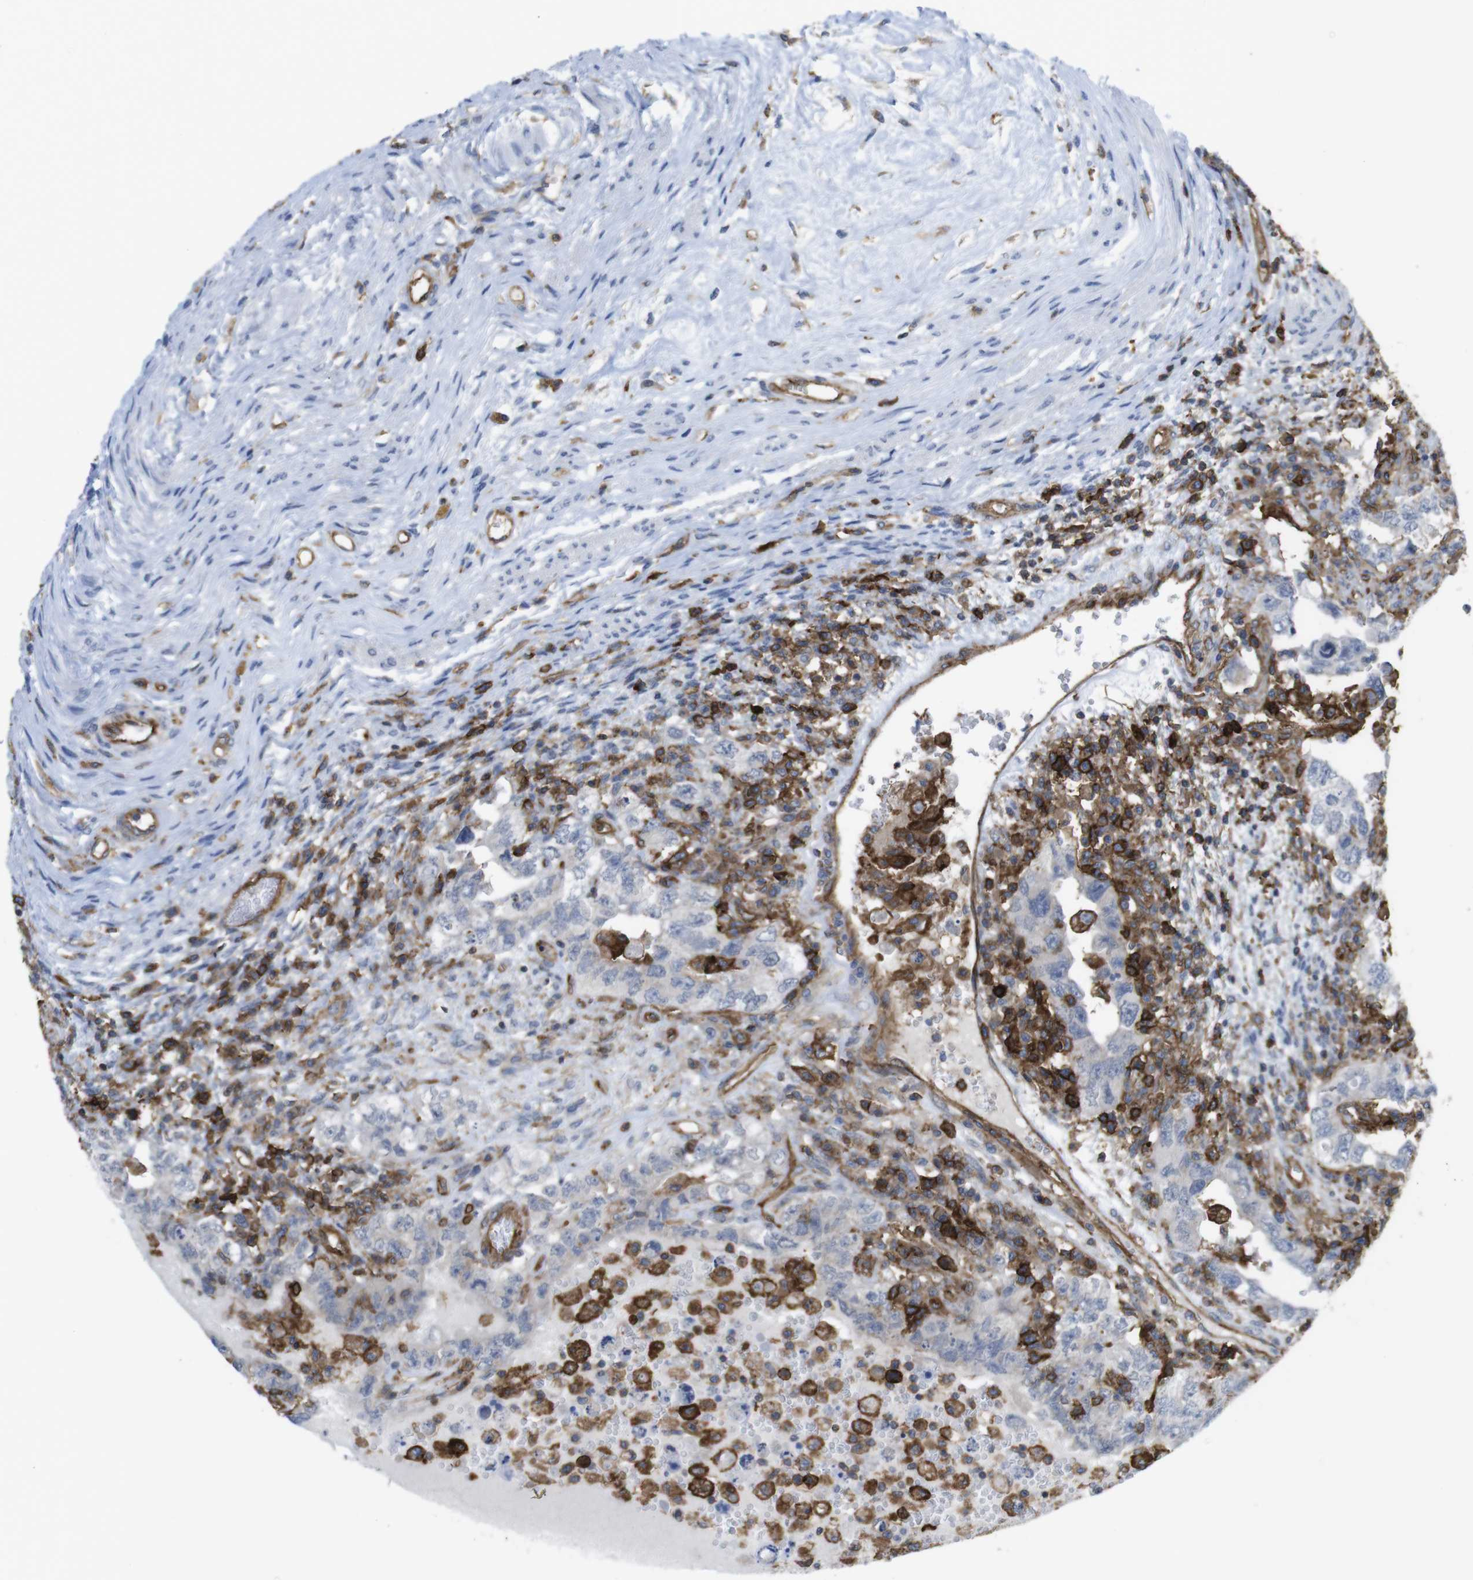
{"staining": {"intensity": "negative", "quantity": "none", "location": "none"}, "tissue": "testis cancer", "cell_type": "Tumor cells", "image_type": "cancer", "snomed": [{"axis": "morphology", "description": "Carcinoma, Embryonal, NOS"}, {"axis": "topography", "description": "Testis"}], "caption": "Immunohistochemistry micrograph of neoplastic tissue: embryonal carcinoma (testis) stained with DAB (3,3'-diaminobenzidine) reveals no significant protein positivity in tumor cells. The staining was performed using DAB (3,3'-diaminobenzidine) to visualize the protein expression in brown, while the nuclei were stained in blue with hematoxylin (Magnification: 20x).", "gene": "CCR6", "patient": {"sex": "male", "age": 26}}